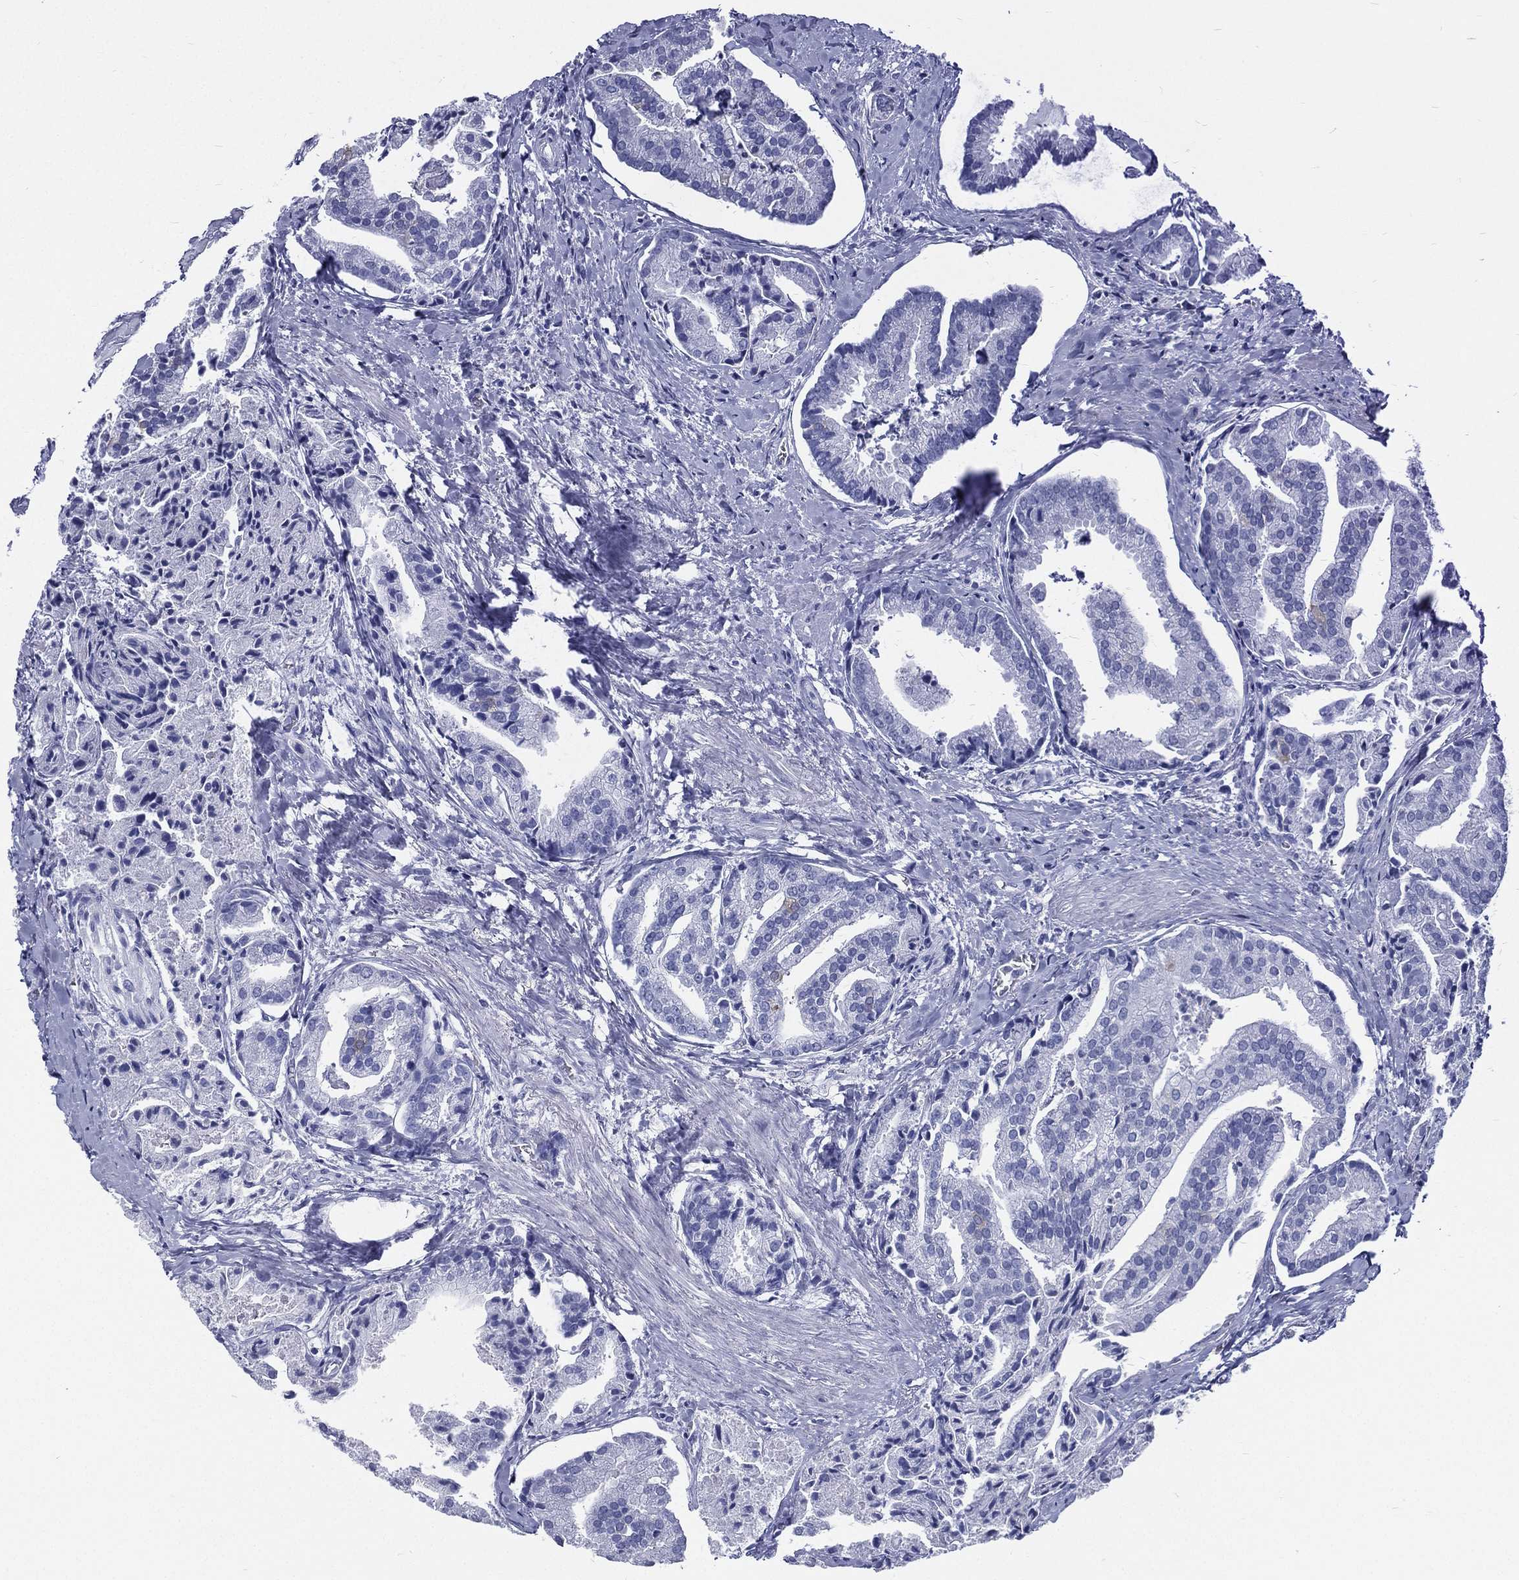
{"staining": {"intensity": "negative", "quantity": "none", "location": "none"}, "tissue": "prostate cancer", "cell_type": "Tumor cells", "image_type": "cancer", "snomed": [{"axis": "morphology", "description": "Adenocarcinoma, NOS"}, {"axis": "topography", "description": "Prostate and seminal vesicle, NOS"}, {"axis": "topography", "description": "Prostate"}], "caption": "The histopathology image demonstrates no staining of tumor cells in prostate cancer. (DAB immunohistochemistry (IHC) with hematoxylin counter stain).", "gene": "RSPH4A", "patient": {"sex": "male", "age": 44}}